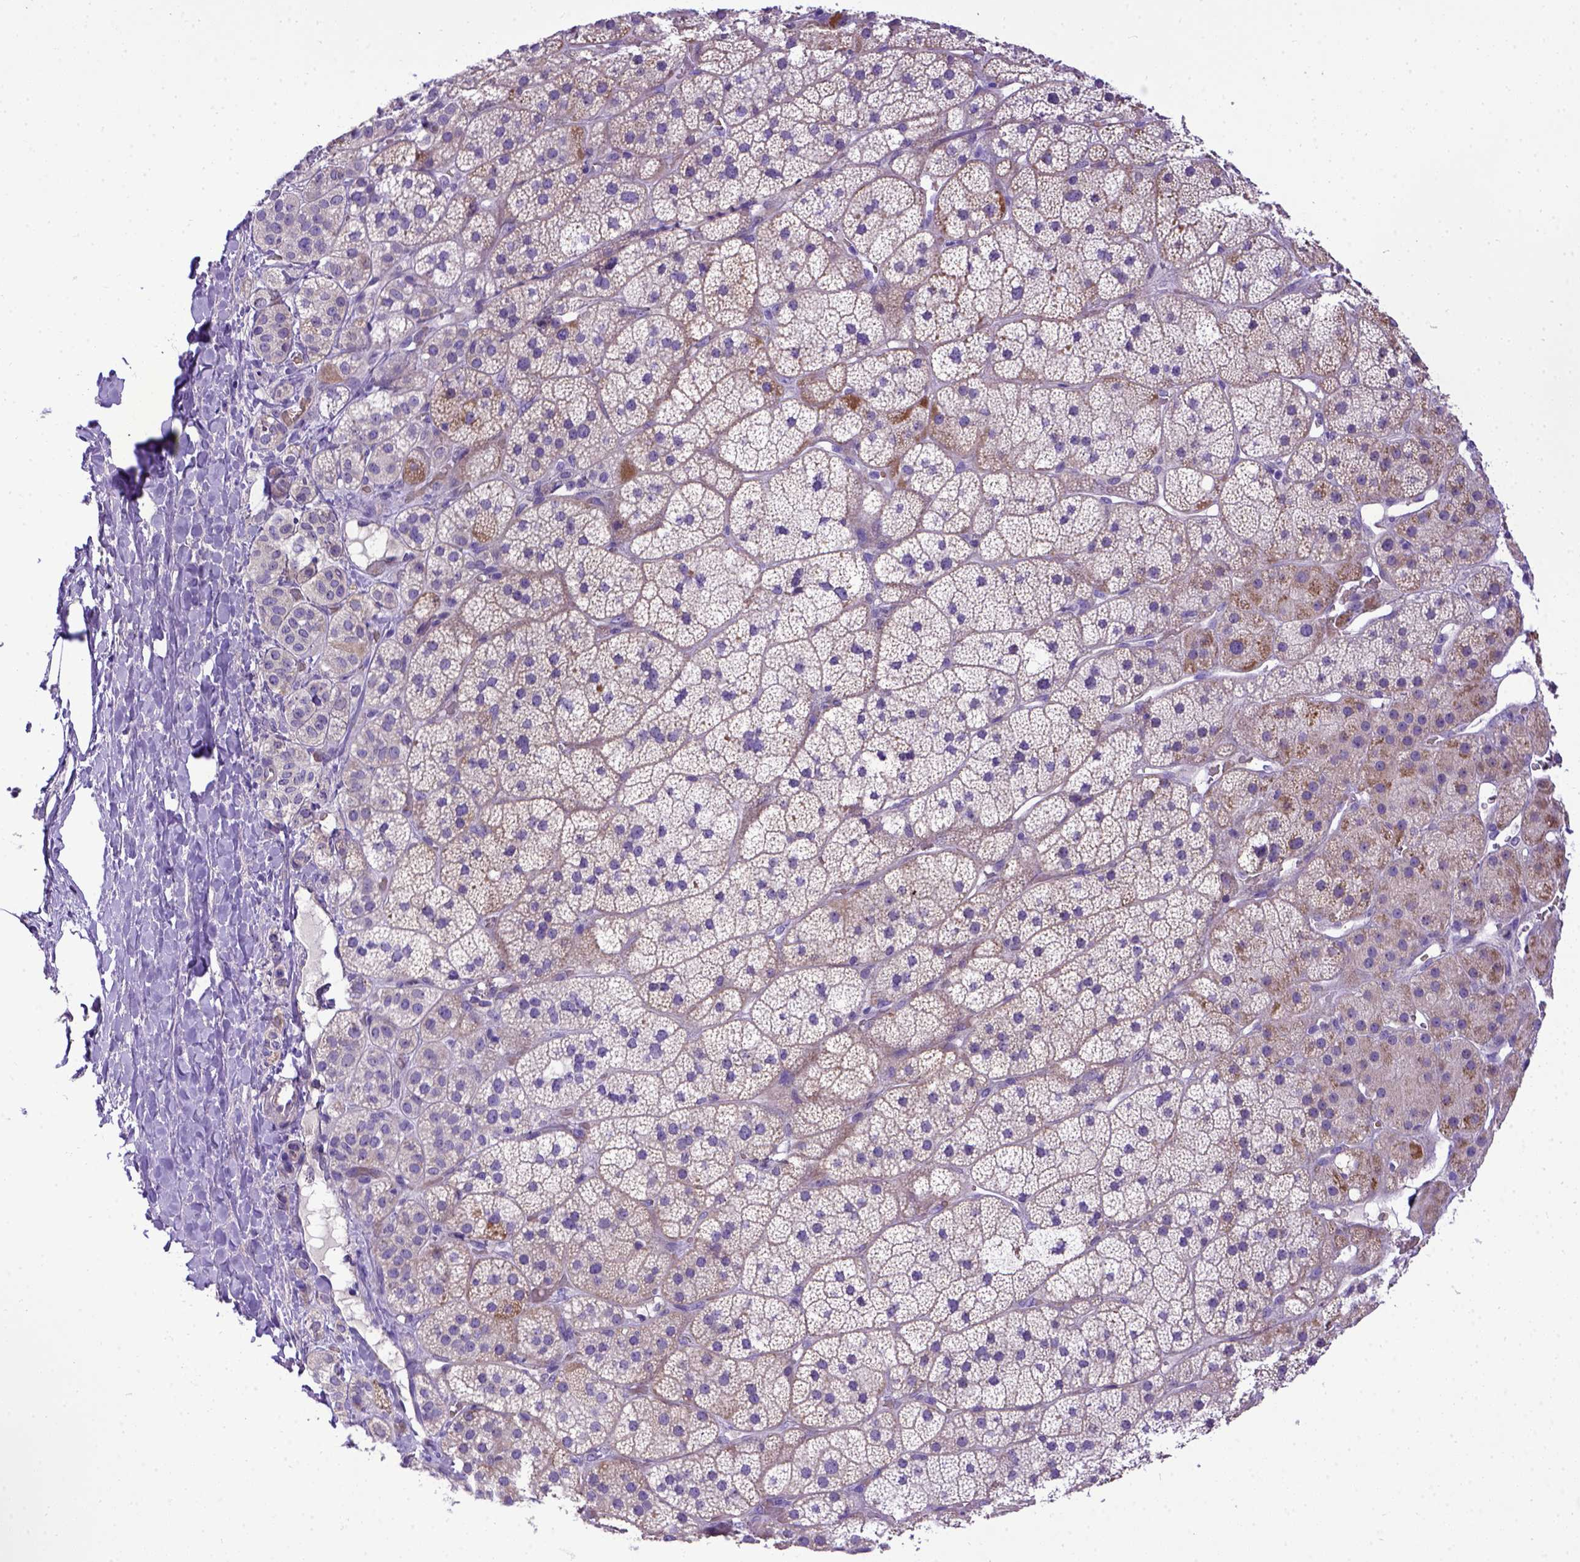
{"staining": {"intensity": "moderate", "quantity": "<25%", "location": "cytoplasmic/membranous"}, "tissue": "adrenal gland", "cell_type": "Glandular cells", "image_type": "normal", "snomed": [{"axis": "morphology", "description": "Normal tissue, NOS"}, {"axis": "topography", "description": "Adrenal gland"}], "caption": "Approximately <25% of glandular cells in unremarkable human adrenal gland exhibit moderate cytoplasmic/membranous protein staining as visualized by brown immunohistochemical staining.", "gene": "ADAM12", "patient": {"sex": "male", "age": 57}}